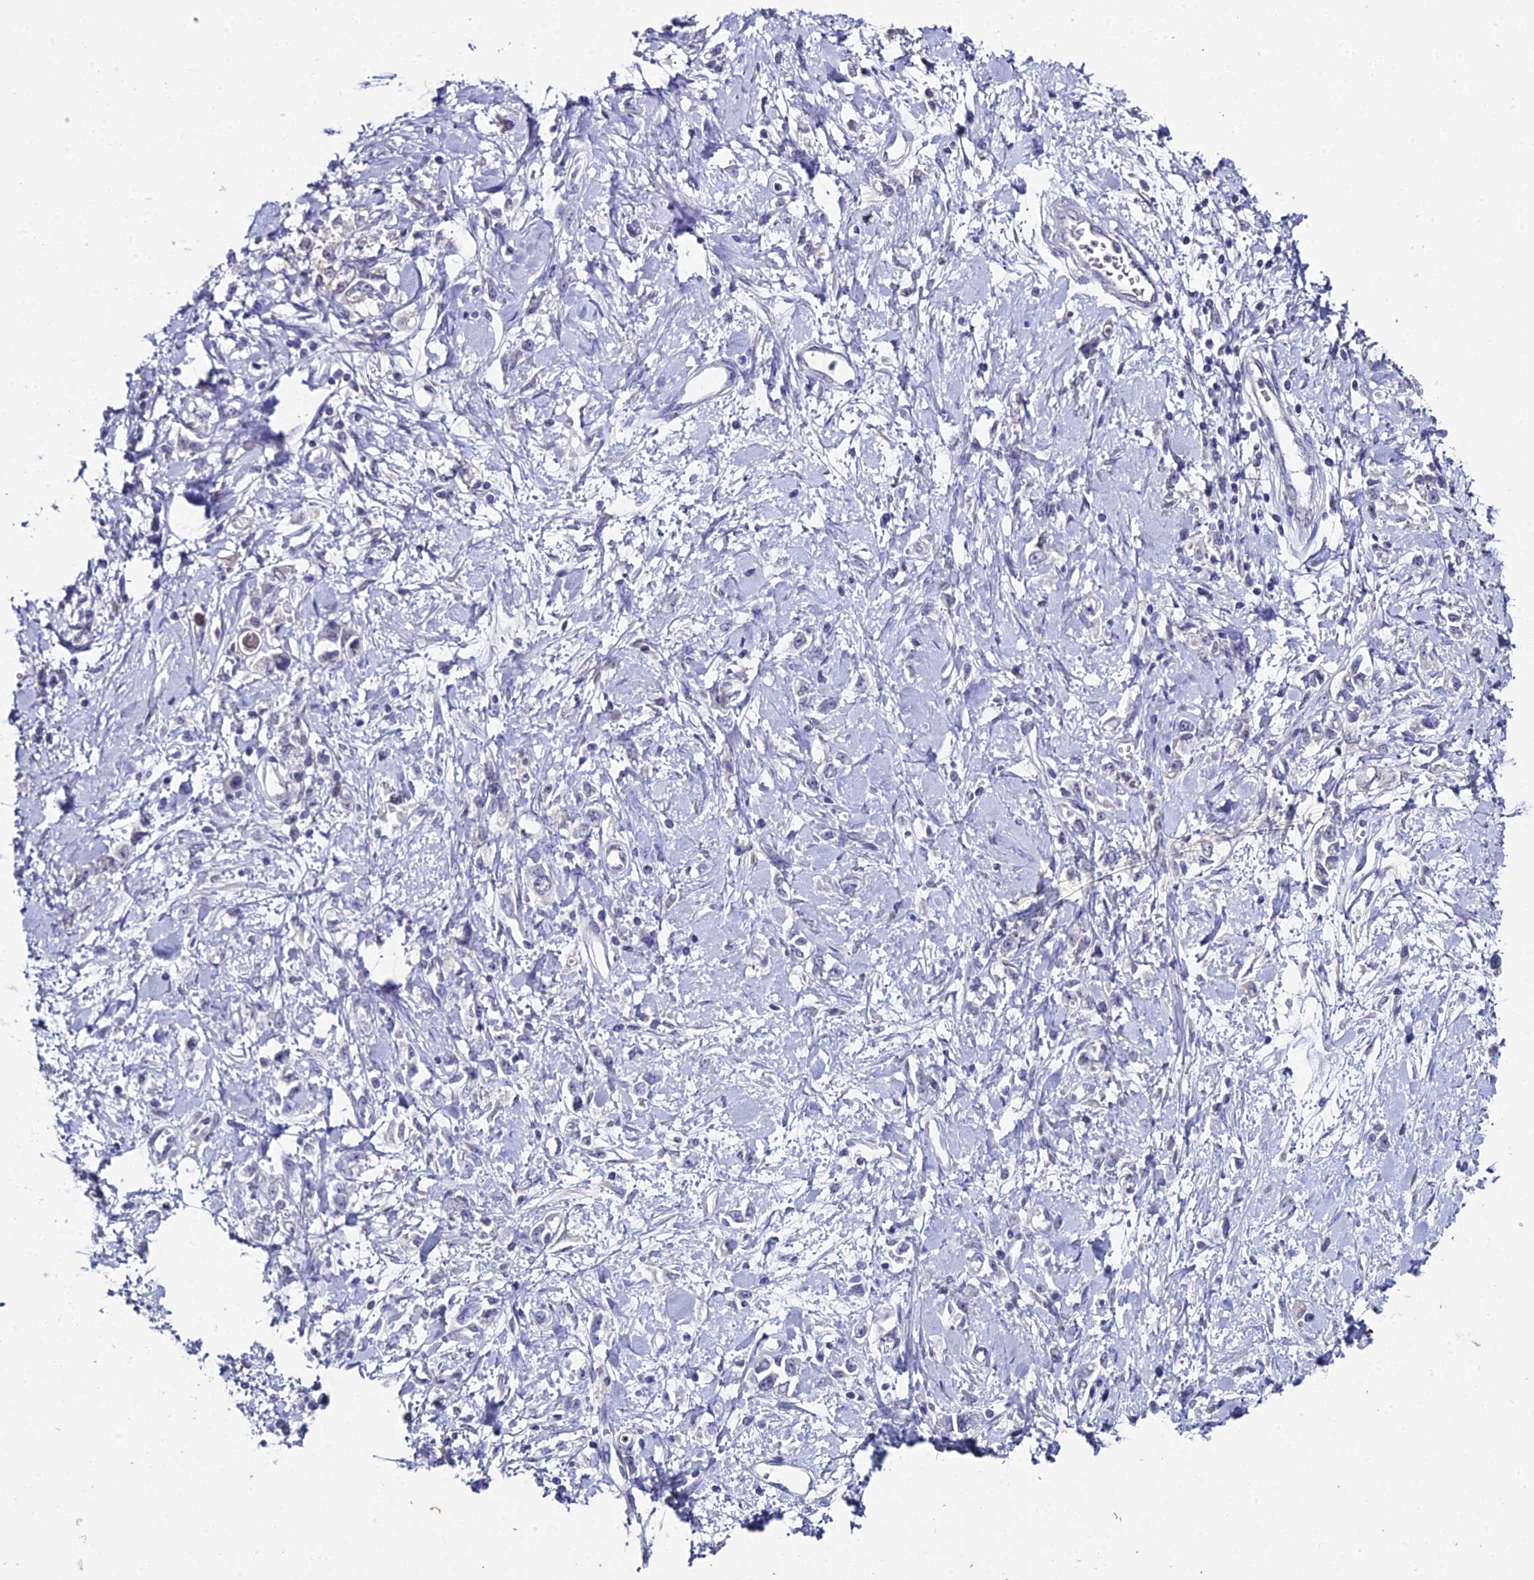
{"staining": {"intensity": "negative", "quantity": "none", "location": "none"}, "tissue": "stomach cancer", "cell_type": "Tumor cells", "image_type": "cancer", "snomed": [{"axis": "morphology", "description": "Adenocarcinoma, NOS"}, {"axis": "topography", "description": "Stomach"}], "caption": "DAB (3,3'-diaminobenzidine) immunohistochemical staining of human stomach cancer displays no significant staining in tumor cells.", "gene": "PRR22", "patient": {"sex": "female", "age": 76}}